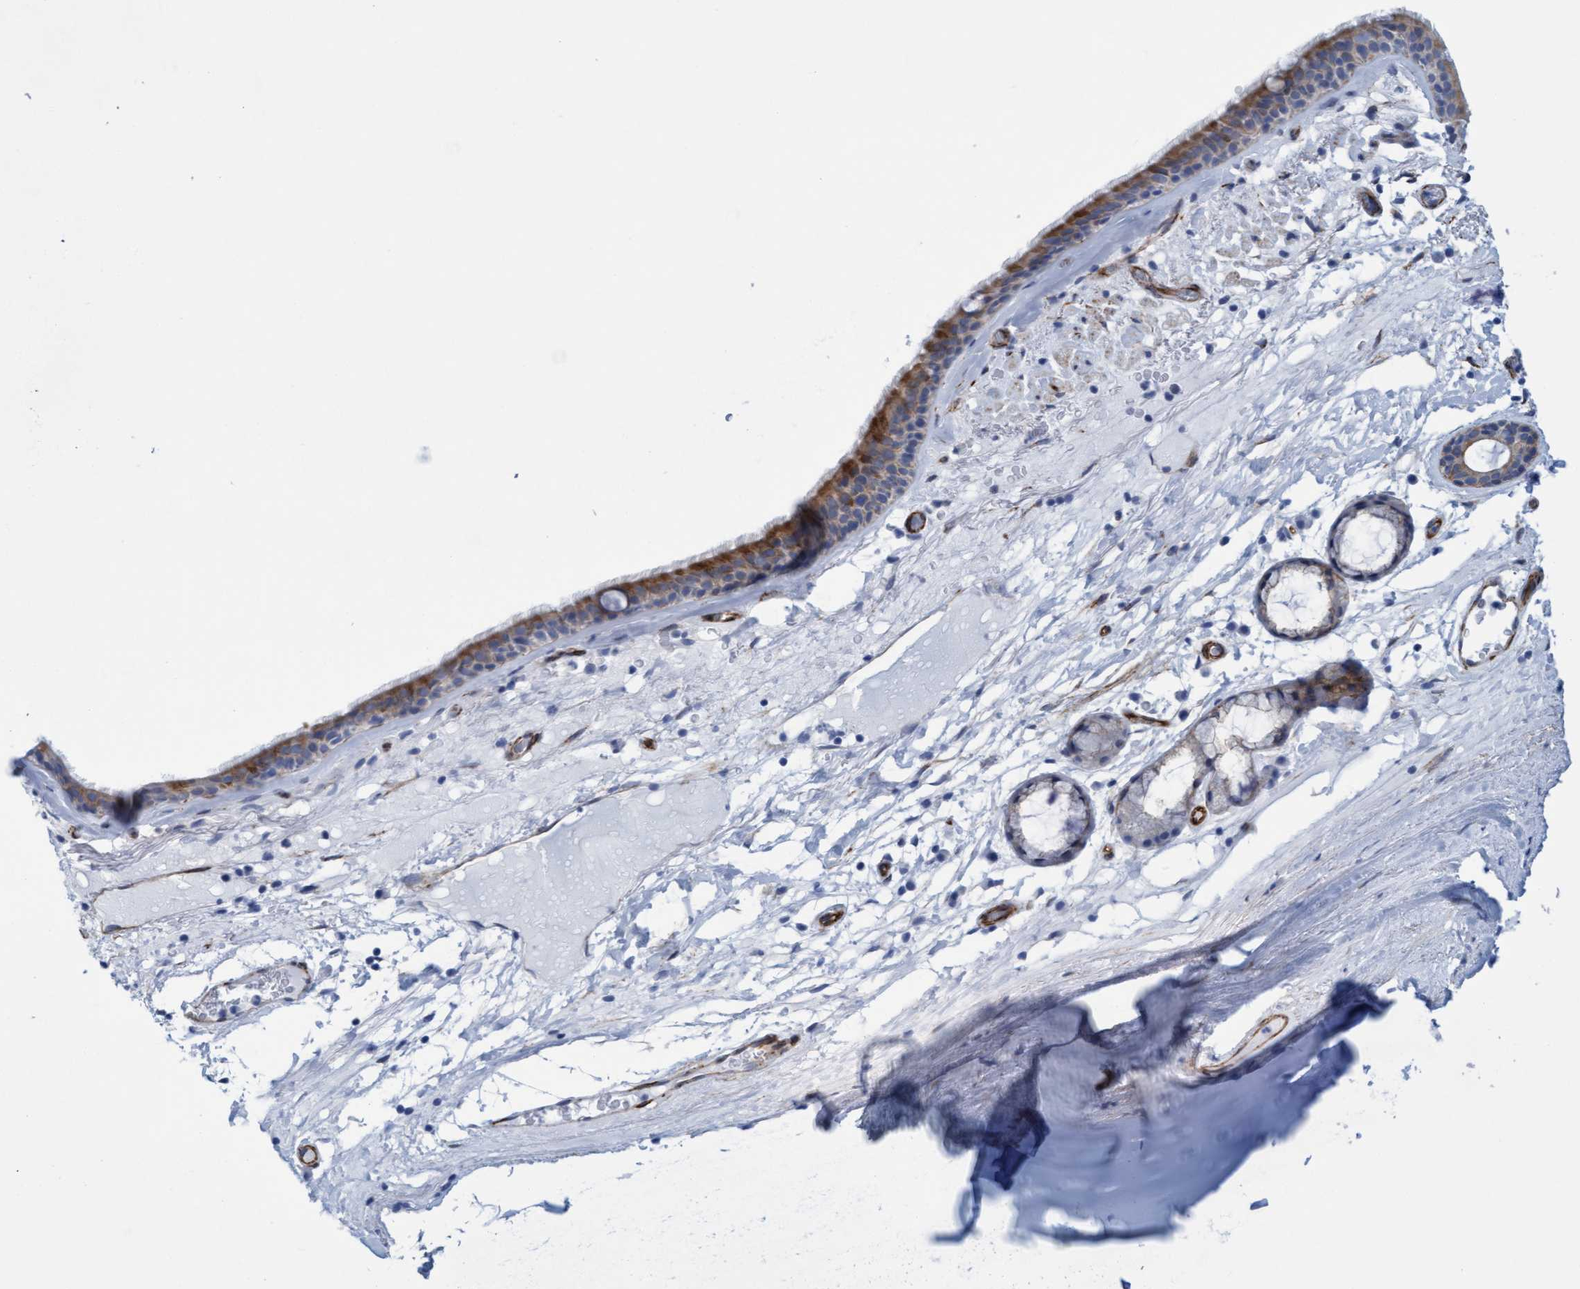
{"staining": {"intensity": "moderate", "quantity": "25%-75%", "location": "cytoplasmic/membranous"}, "tissue": "bronchus", "cell_type": "Respiratory epithelial cells", "image_type": "normal", "snomed": [{"axis": "morphology", "description": "Normal tissue, NOS"}, {"axis": "topography", "description": "Cartilage tissue"}], "caption": "Immunohistochemistry (DAB (3,3'-diaminobenzidine)) staining of unremarkable bronchus reveals moderate cytoplasmic/membranous protein staining in approximately 25%-75% of respiratory epithelial cells.", "gene": "MTFR1", "patient": {"sex": "female", "age": 63}}